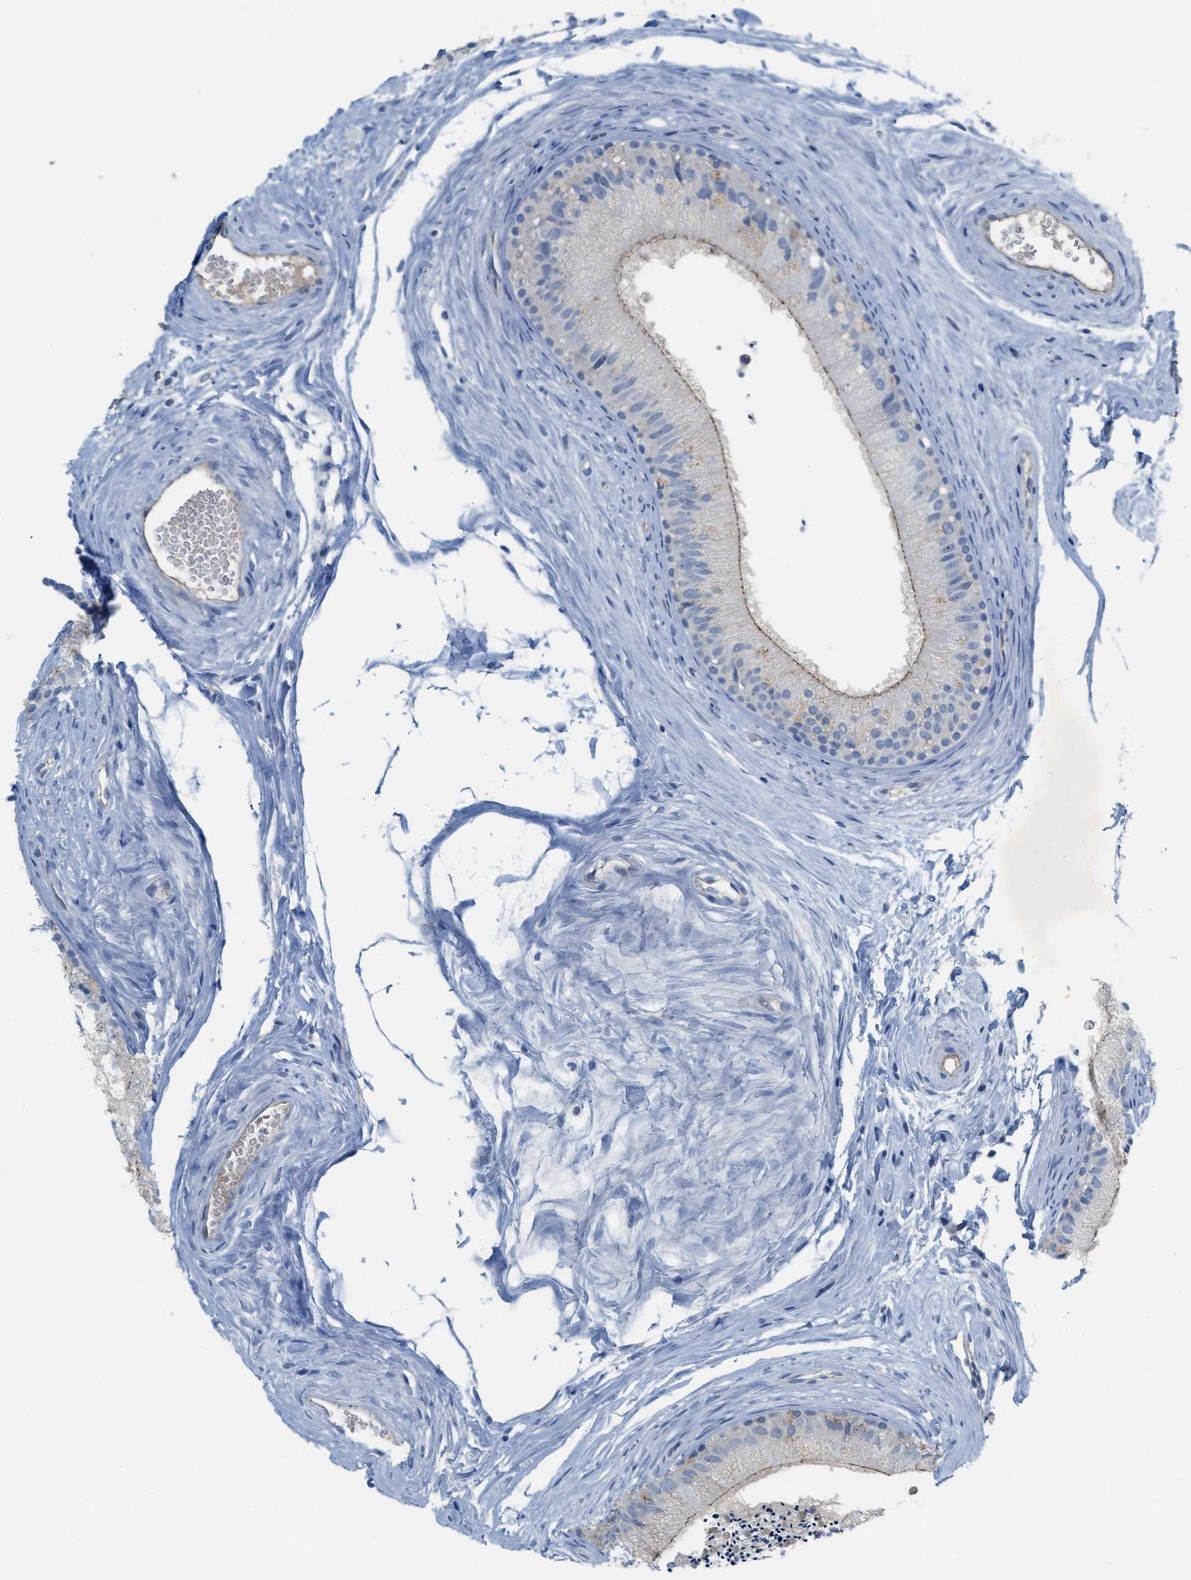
{"staining": {"intensity": "moderate", "quantity": "<25%", "location": "cytoplasmic/membranous"}, "tissue": "epididymis", "cell_type": "Glandular cells", "image_type": "normal", "snomed": [{"axis": "morphology", "description": "Normal tissue, NOS"}, {"axis": "topography", "description": "Epididymis"}], "caption": "DAB immunohistochemical staining of normal epididymis displays moderate cytoplasmic/membranous protein expression in about <25% of glandular cells. The staining is performed using DAB (3,3'-diaminobenzidine) brown chromogen to label protein expression. The nuclei are counter-stained blue using hematoxylin.", "gene": "CRB3", "patient": {"sex": "male", "age": 56}}